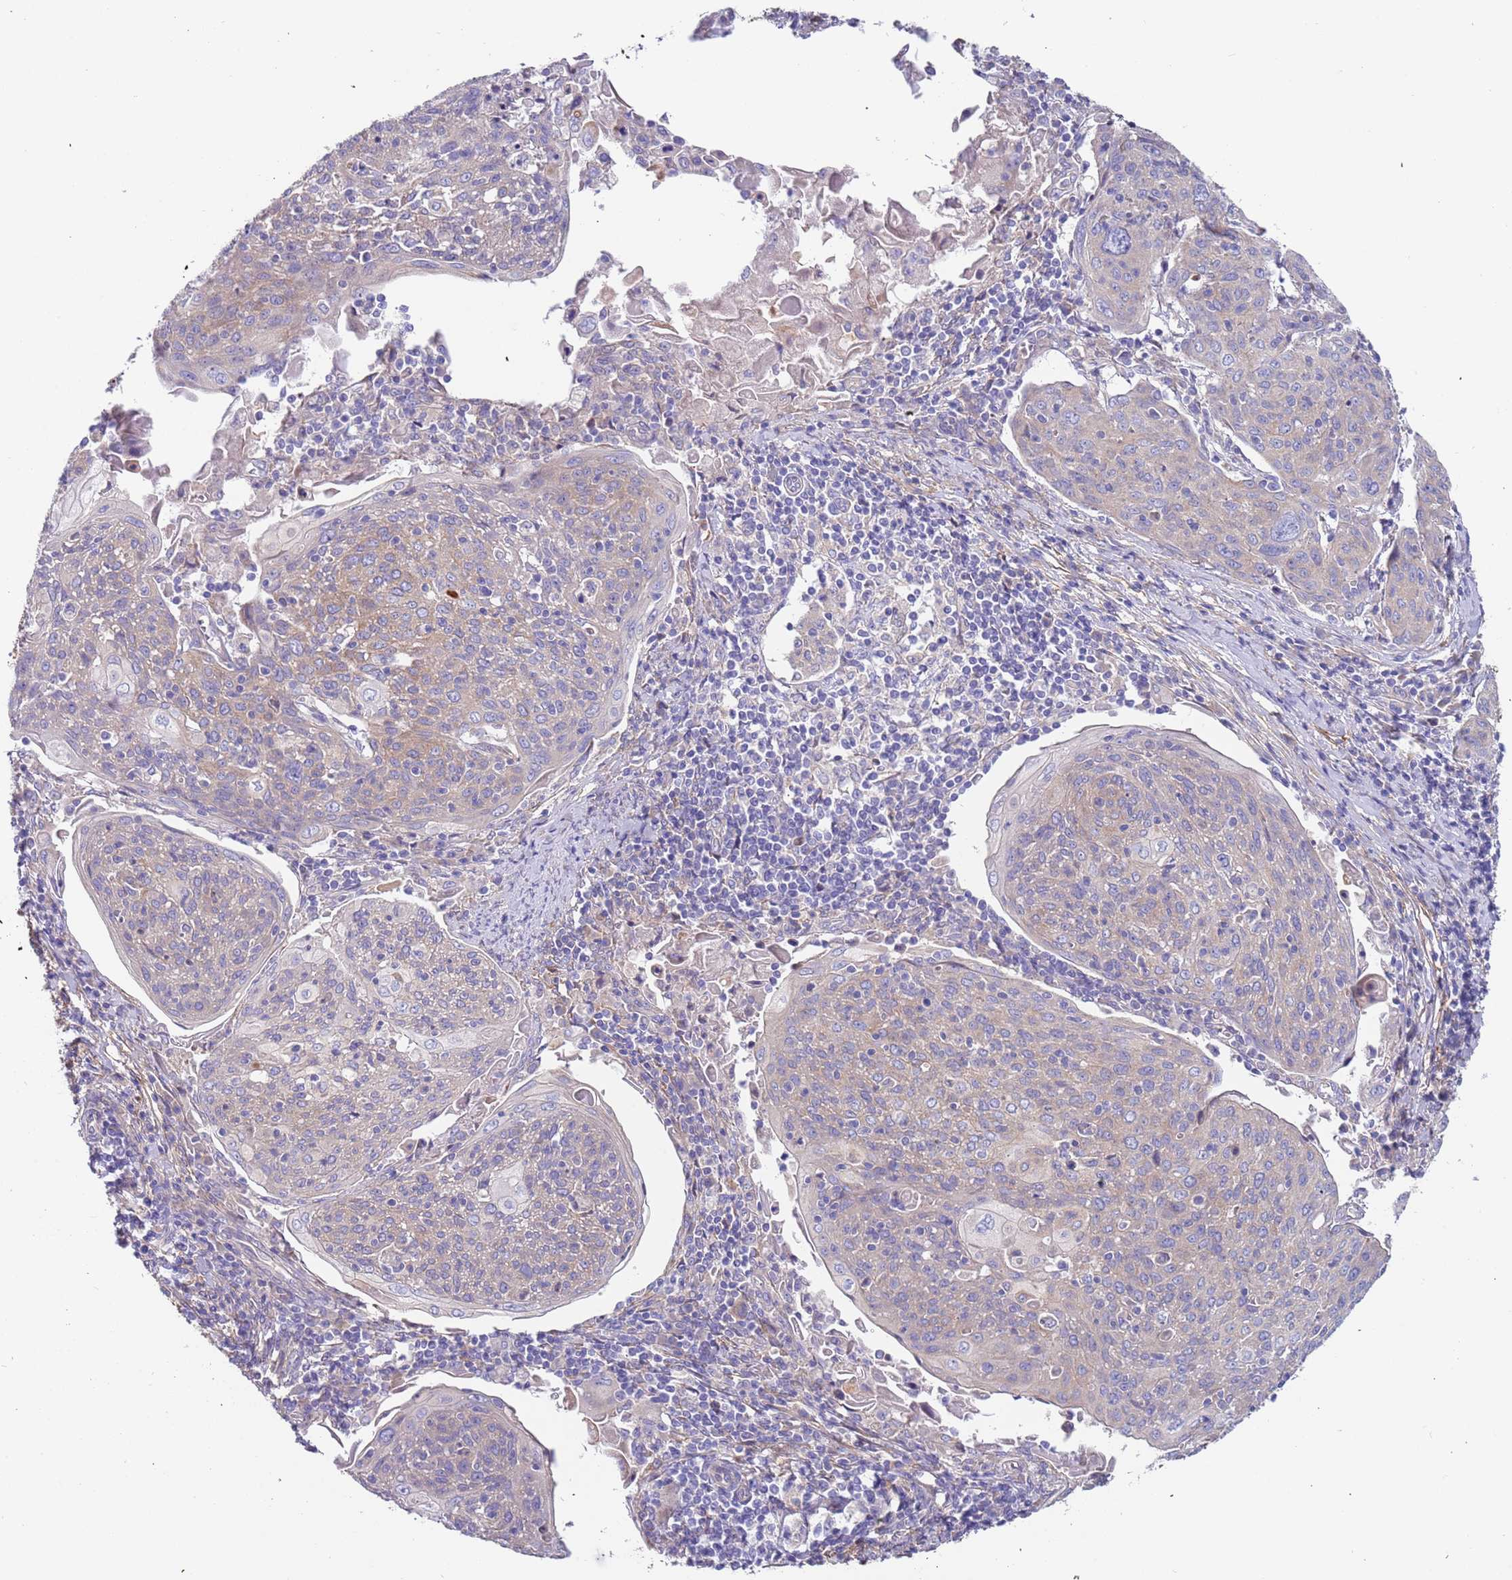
{"staining": {"intensity": "negative", "quantity": "none", "location": "none"}, "tissue": "cervical cancer", "cell_type": "Tumor cells", "image_type": "cancer", "snomed": [{"axis": "morphology", "description": "Squamous cell carcinoma, NOS"}, {"axis": "topography", "description": "Cervix"}], "caption": "DAB immunohistochemical staining of human cervical cancer (squamous cell carcinoma) shows no significant positivity in tumor cells.", "gene": "LAMB4", "patient": {"sex": "female", "age": 67}}